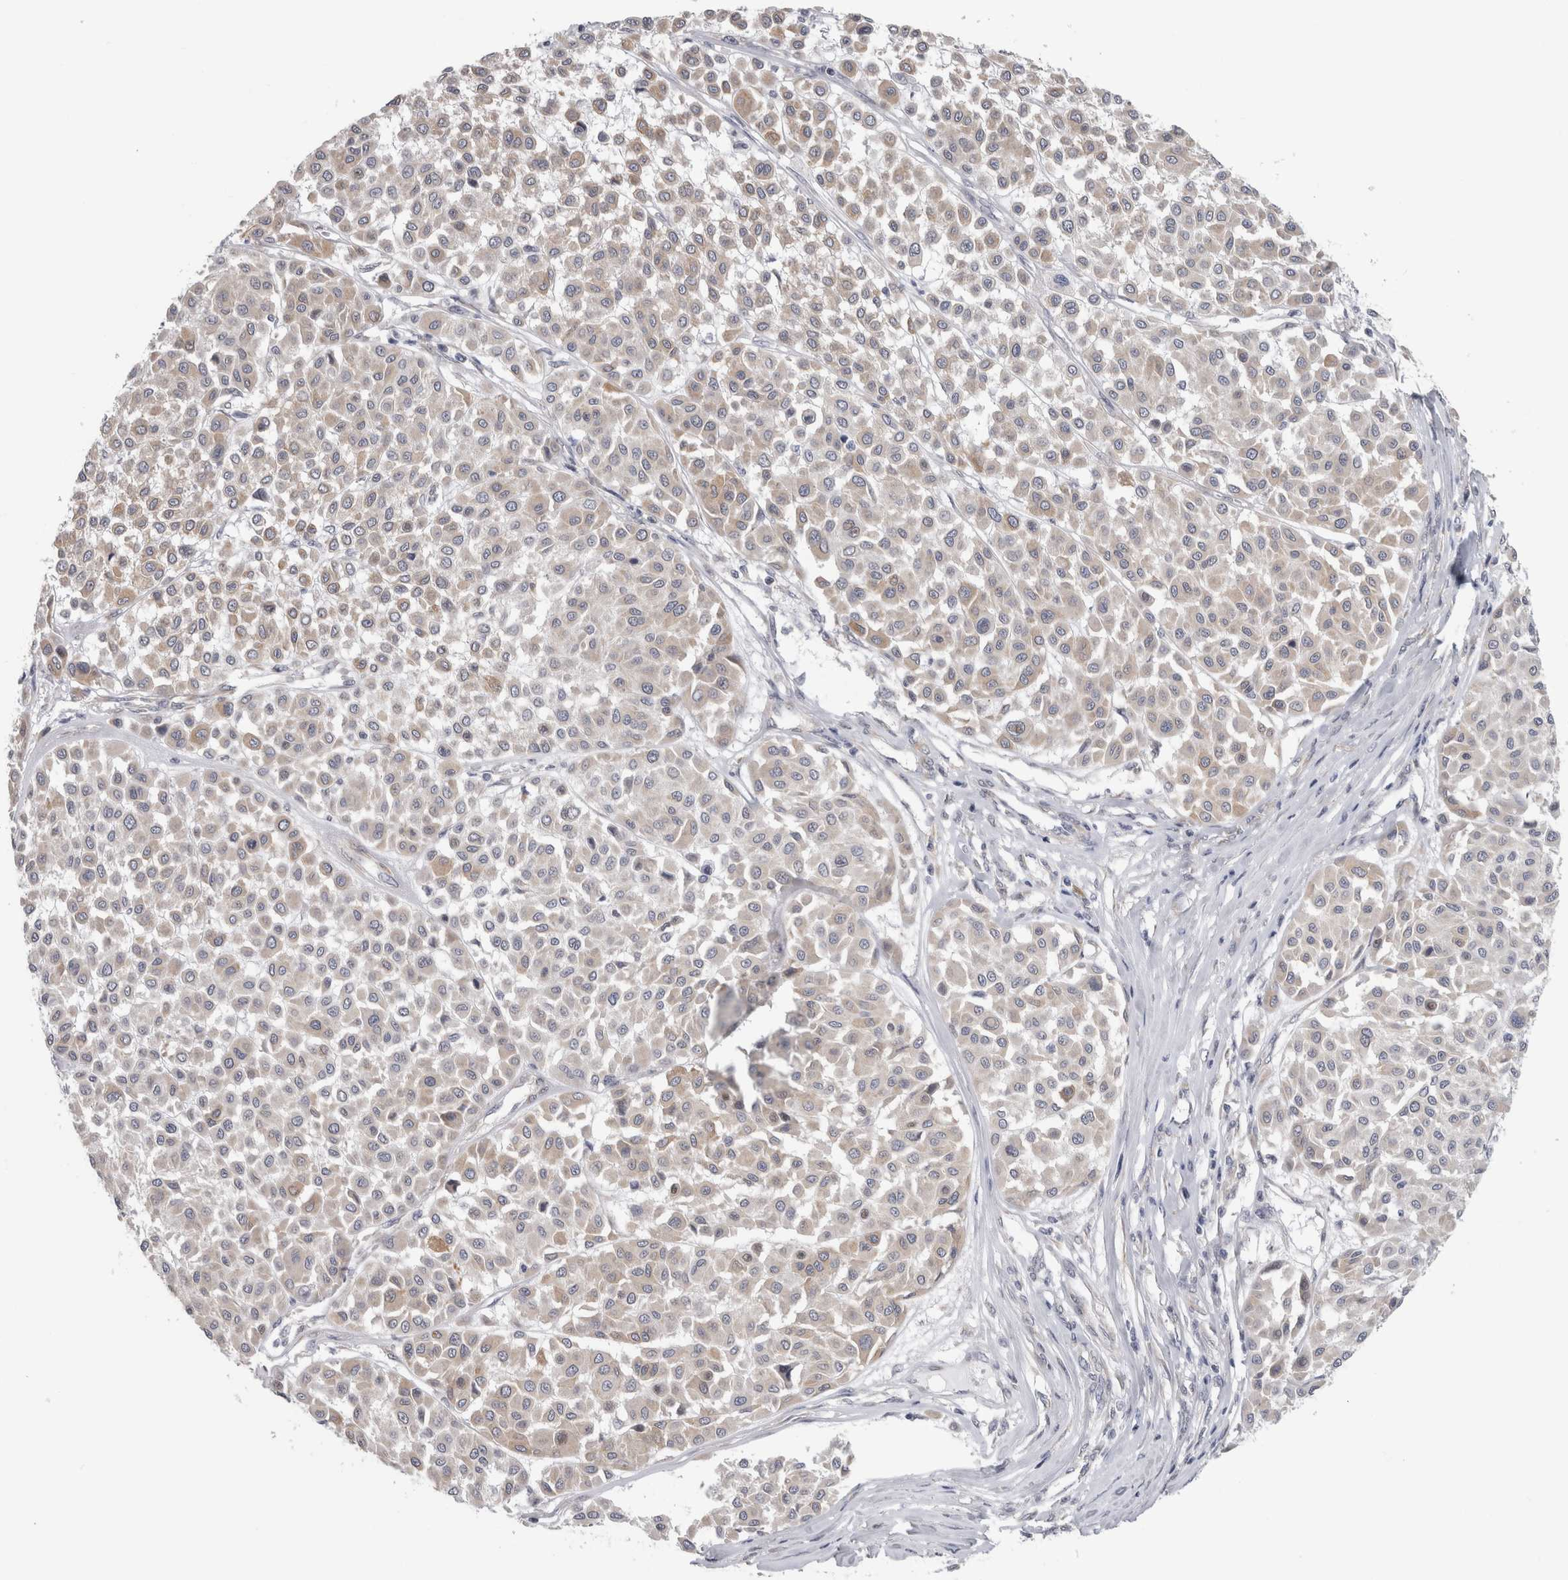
{"staining": {"intensity": "weak", "quantity": "<25%", "location": "cytoplasmic/membranous"}, "tissue": "melanoma", "cell_type": "Tumor cells", "image_type": "cancer", "snomed": [{"axis": "morphology", "description": "Malignant melanoma, Metastatic site"}, {"axis": "topography", "description": "Soft tissue"}], "caption": "Photomicrograph shows no significant protein positivity in tumor cells of malignant melanoma (metastatic site). Brightfield microscopy of immunohistochemistry stained with DAB (3,3'-diaminobenzidine) (brown) and hematoxylin (blue), captured at high magnification.", "gene": "TMEM242", "patient": {"sex": "male", "age": 41}}